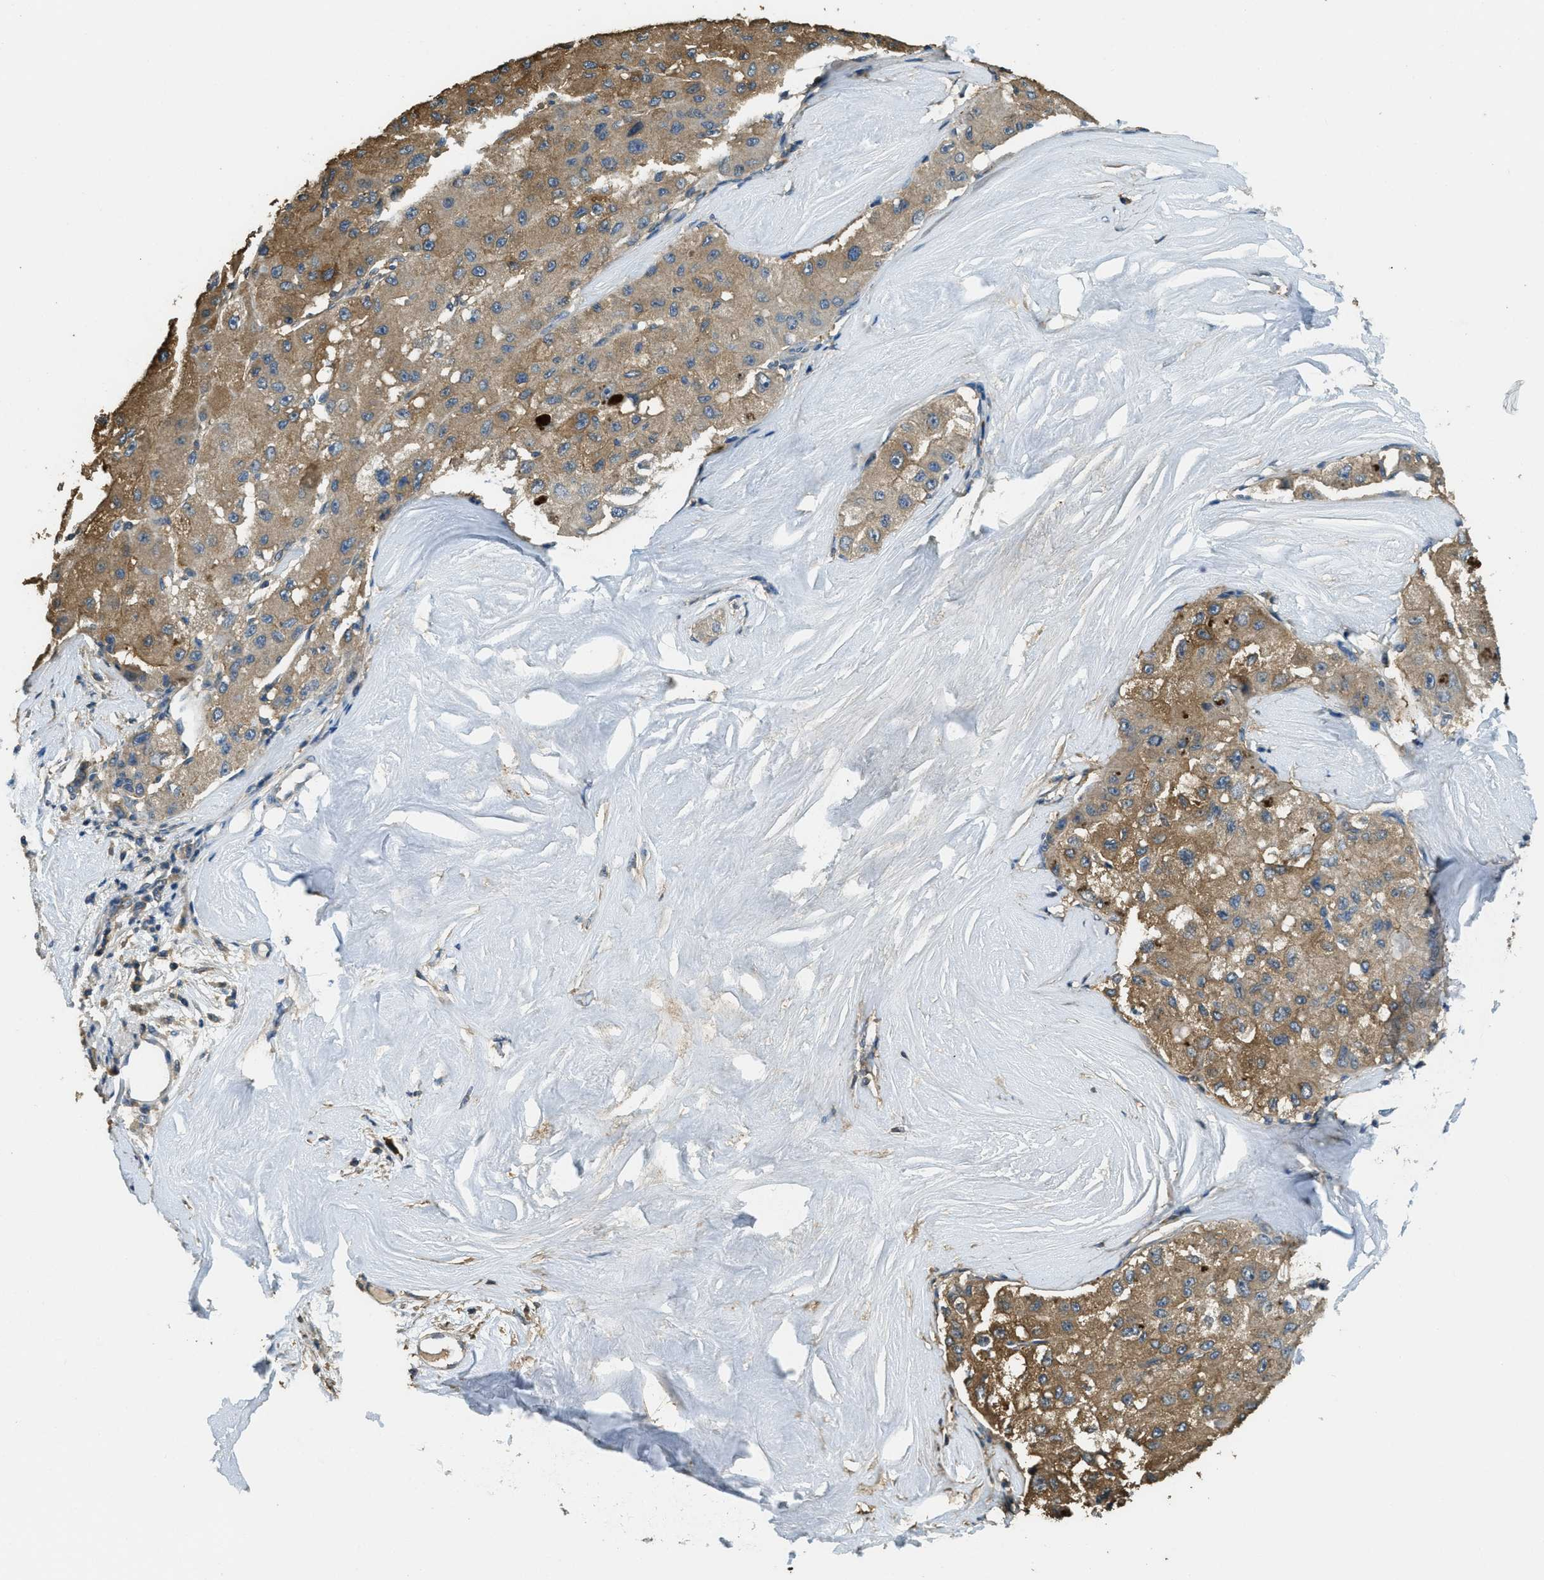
{"staining": {"intensity": "moderate", "quantity": ">75%", "location": "cytoplasmic/membranous"}, "tissue": "liver cancer", "cell_type": "Tumor cells", "image_type": "cancer", "snomed": [{"axis": "morphology", "description": "Carcinoma, Hepatocellular, NOS"}, {"axis": "topography", "description": "Liver"}], "caption": "IHC photomicrograph of human liver cancer (hepatocellular carcinoma) stained for a protein (brown), which demonstrates medium levels of moderate cytoplasmic/membranous expression in about >75% of tumor cells.", "gene": "CD276", "patient": {"sex": "male", "age": 80}}